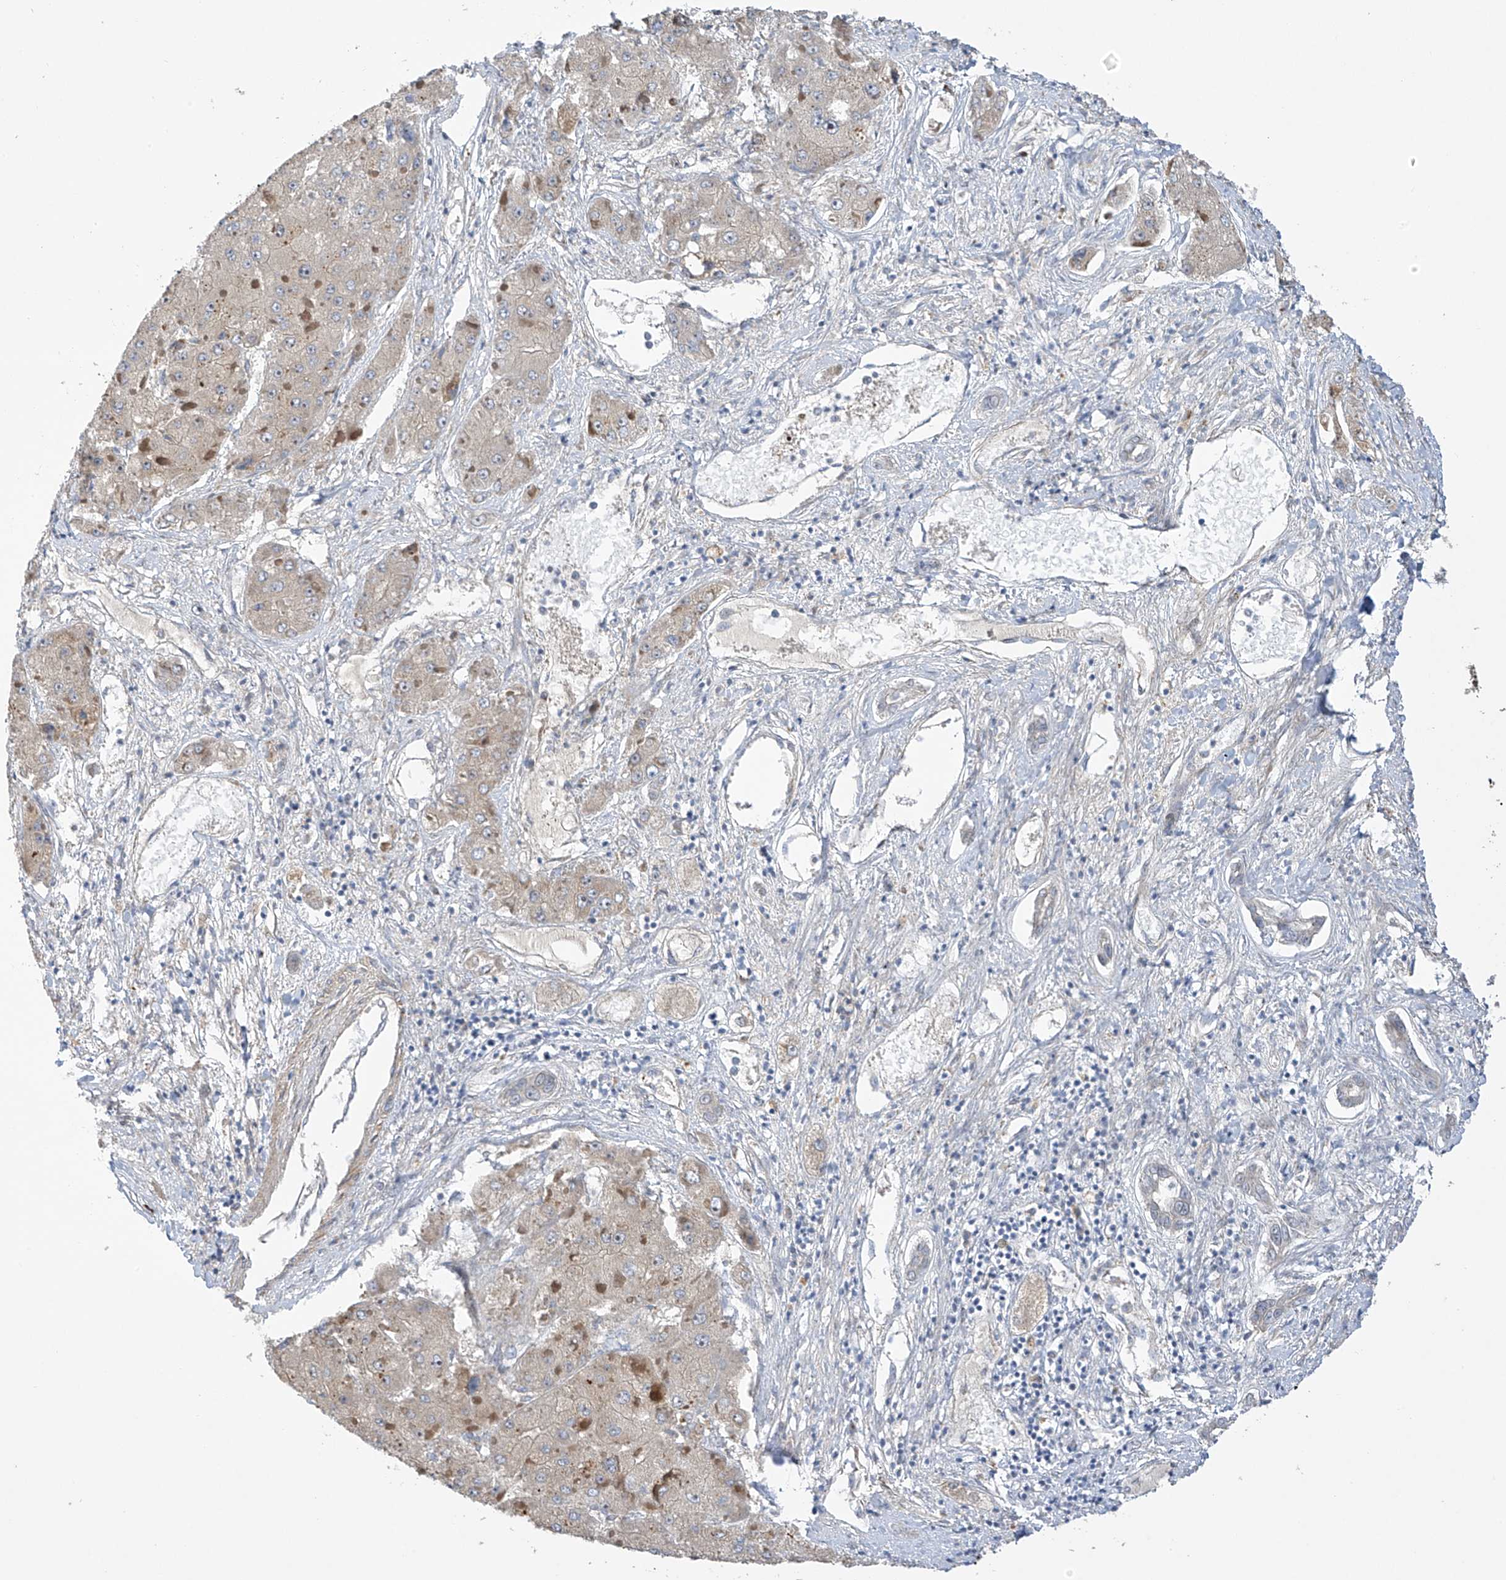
{"staining": {"intensity": "weak", "quantity": "<25%", "location": "cytoplasmic/membranous"}, "tissue": "liver cancer", "cell_type": "Tumor cells", "image_type": "cancer", "snomed": [{"axis": "morphology", "description": "Carcinoma, Hepatocellular, NOS"}, {"axis": "topography", "description": "Liver"}], "caption": "DAB (3,3'-diaminobenzidine) immunohistochemical staining of human hepatocellular carcinoma (liver) demonstrates no significant positivity in tumor cells.", "gene": "ZNF641", "patient": {"sex": "female", "age": 73}}